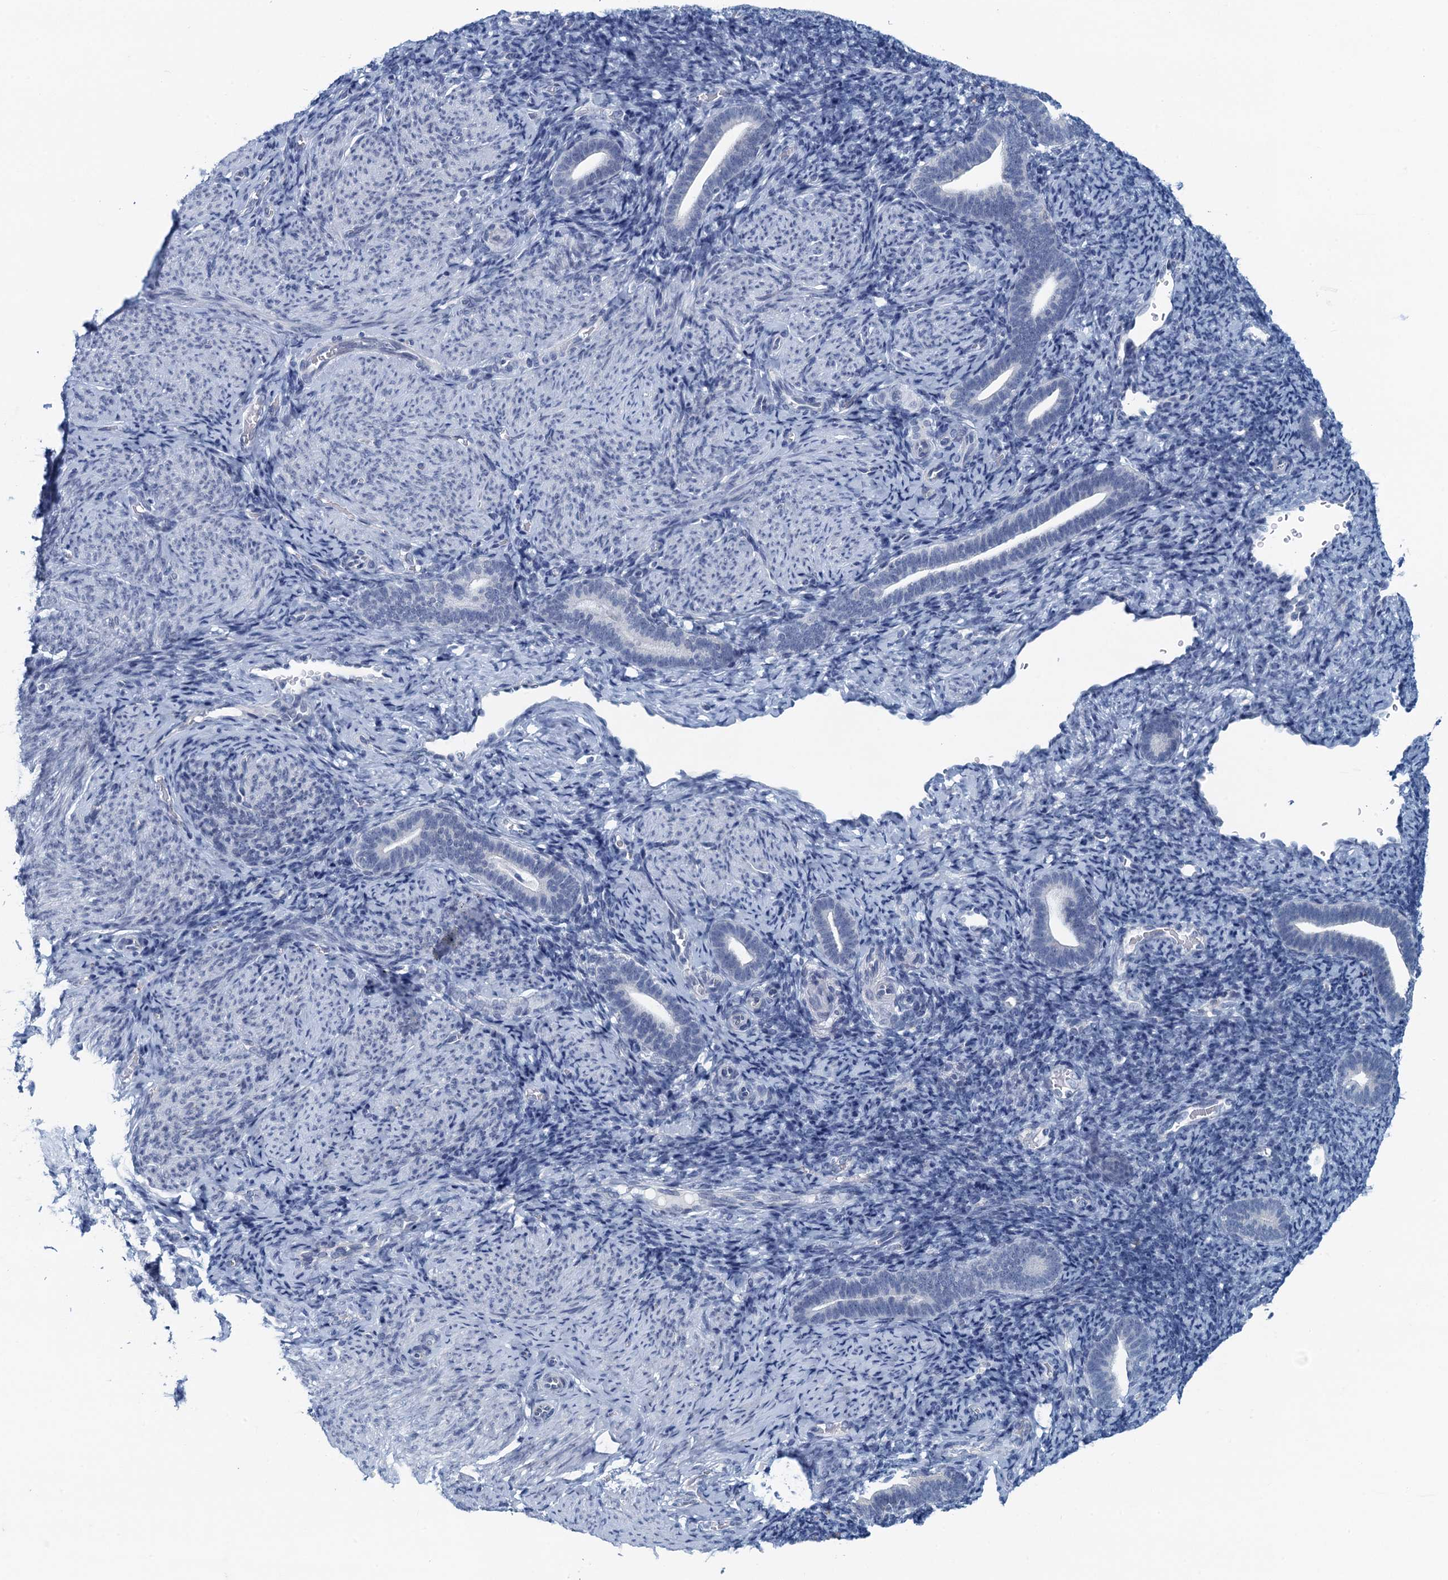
{"staining": {"intensity": "negative", "quantity": "none", "location": "none"}, "tissue": "endometrium", "cell_type": "Cells in endometrial stroma", "image_type": "normal", "snomed": [{"axis": "morphology", "description": "Normal tissue, NOS"}, {"axis": "topography", "description": "Endometrium"}], "caption": "This is an immunohistochemistry histopathology image of benign endometrium. There is no positivity in cells in endometrial stroma.", "gene": "C16orf95", "patient": {"sex": "female", "age": 51}}